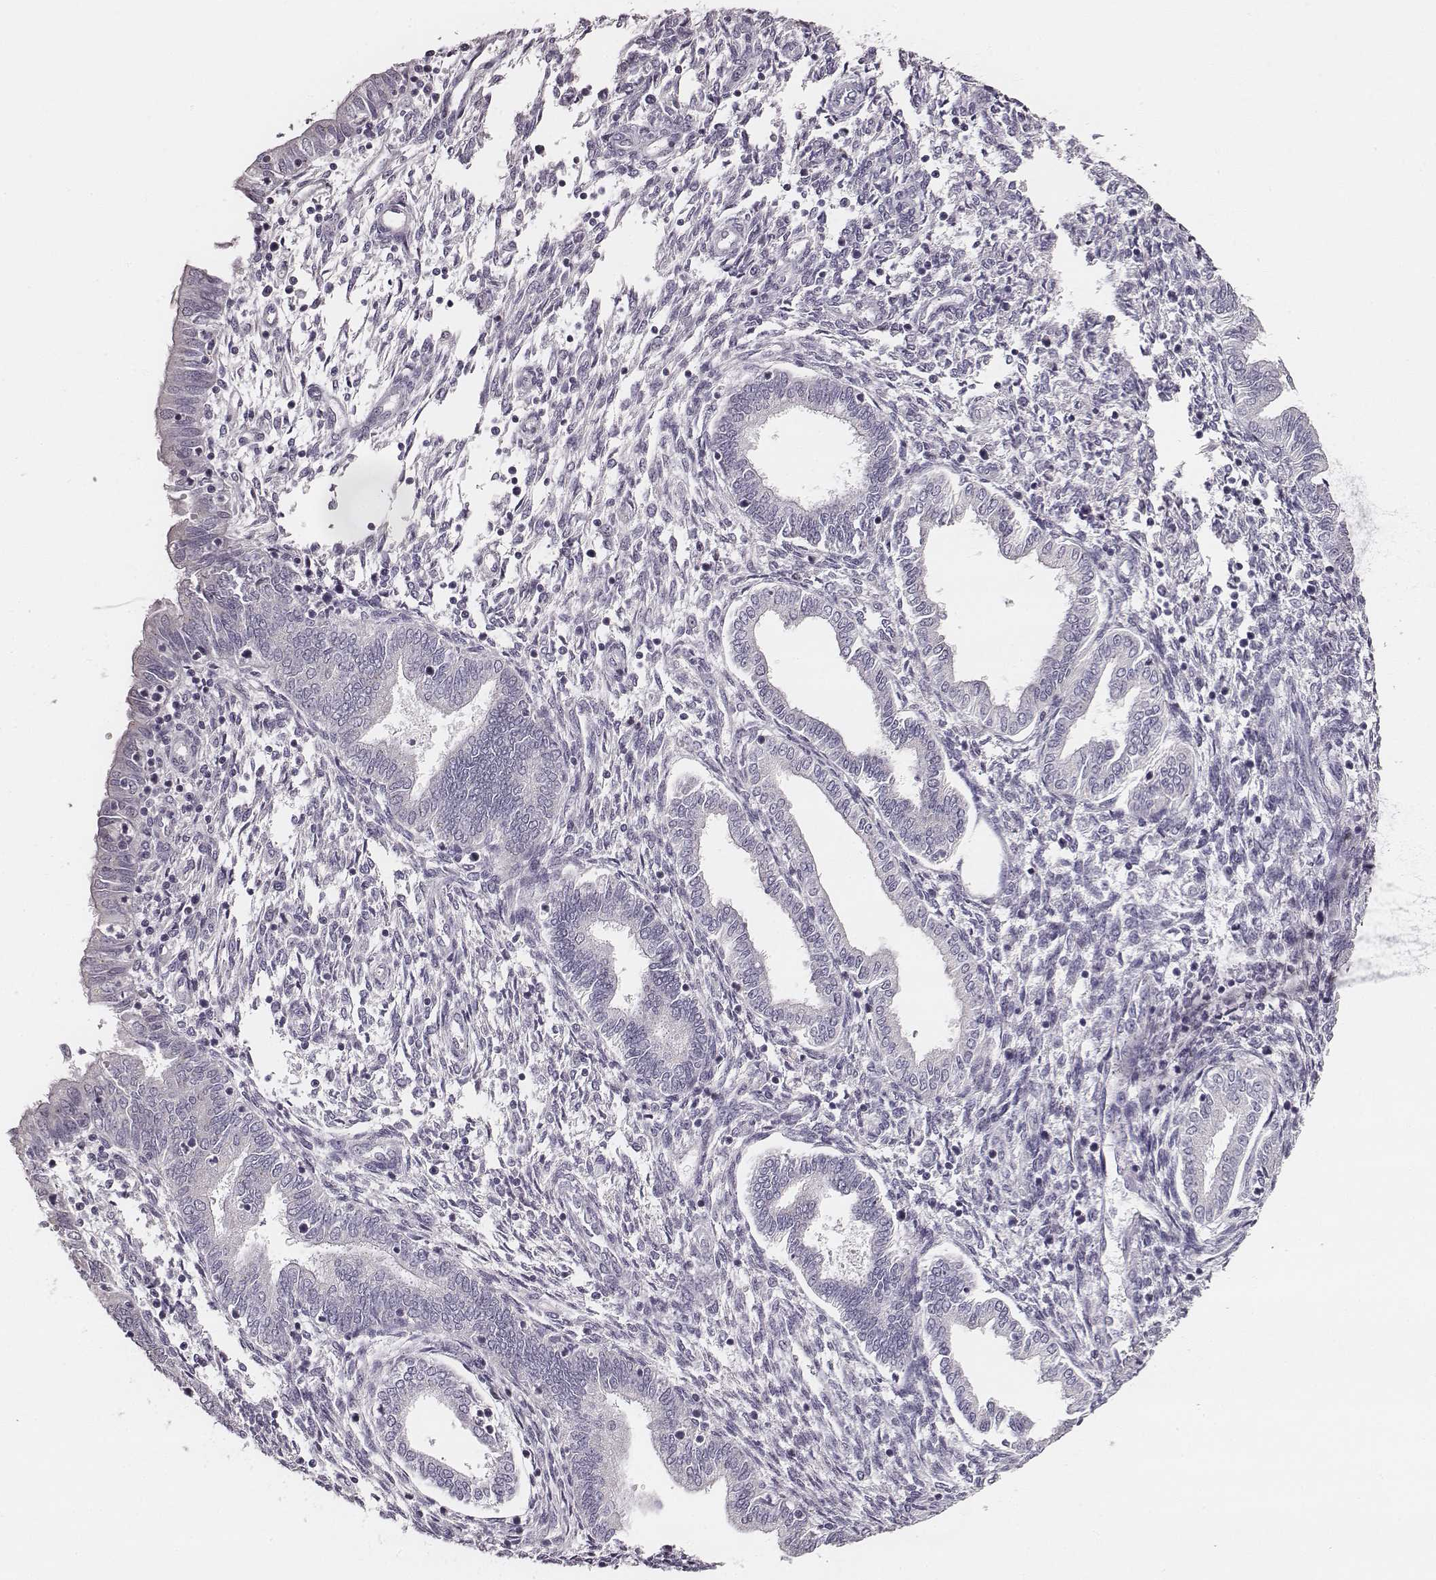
{"staining": {"intensity": "negative", "quantity": "none", "location": "none"}, "tissue": "endometrium", "cell_type": "Cells in endometrial stroma", "image_type": "normal", "snomed": [{"axis": "morphology", "description": "Normal tissue, NOS"}, {"axis": "topography", "description": "Endometrium"}], "caption": "The micrograph demonstrates no significant staining in cells in endometrial stroma of endometrium. (Brightfield microscopy of DAB (3,3'-diaminobenzidine) immunohistochemistry at high magnification).", "gene": "UBL4B", "patient": {"sex": "female", "age": 42}}